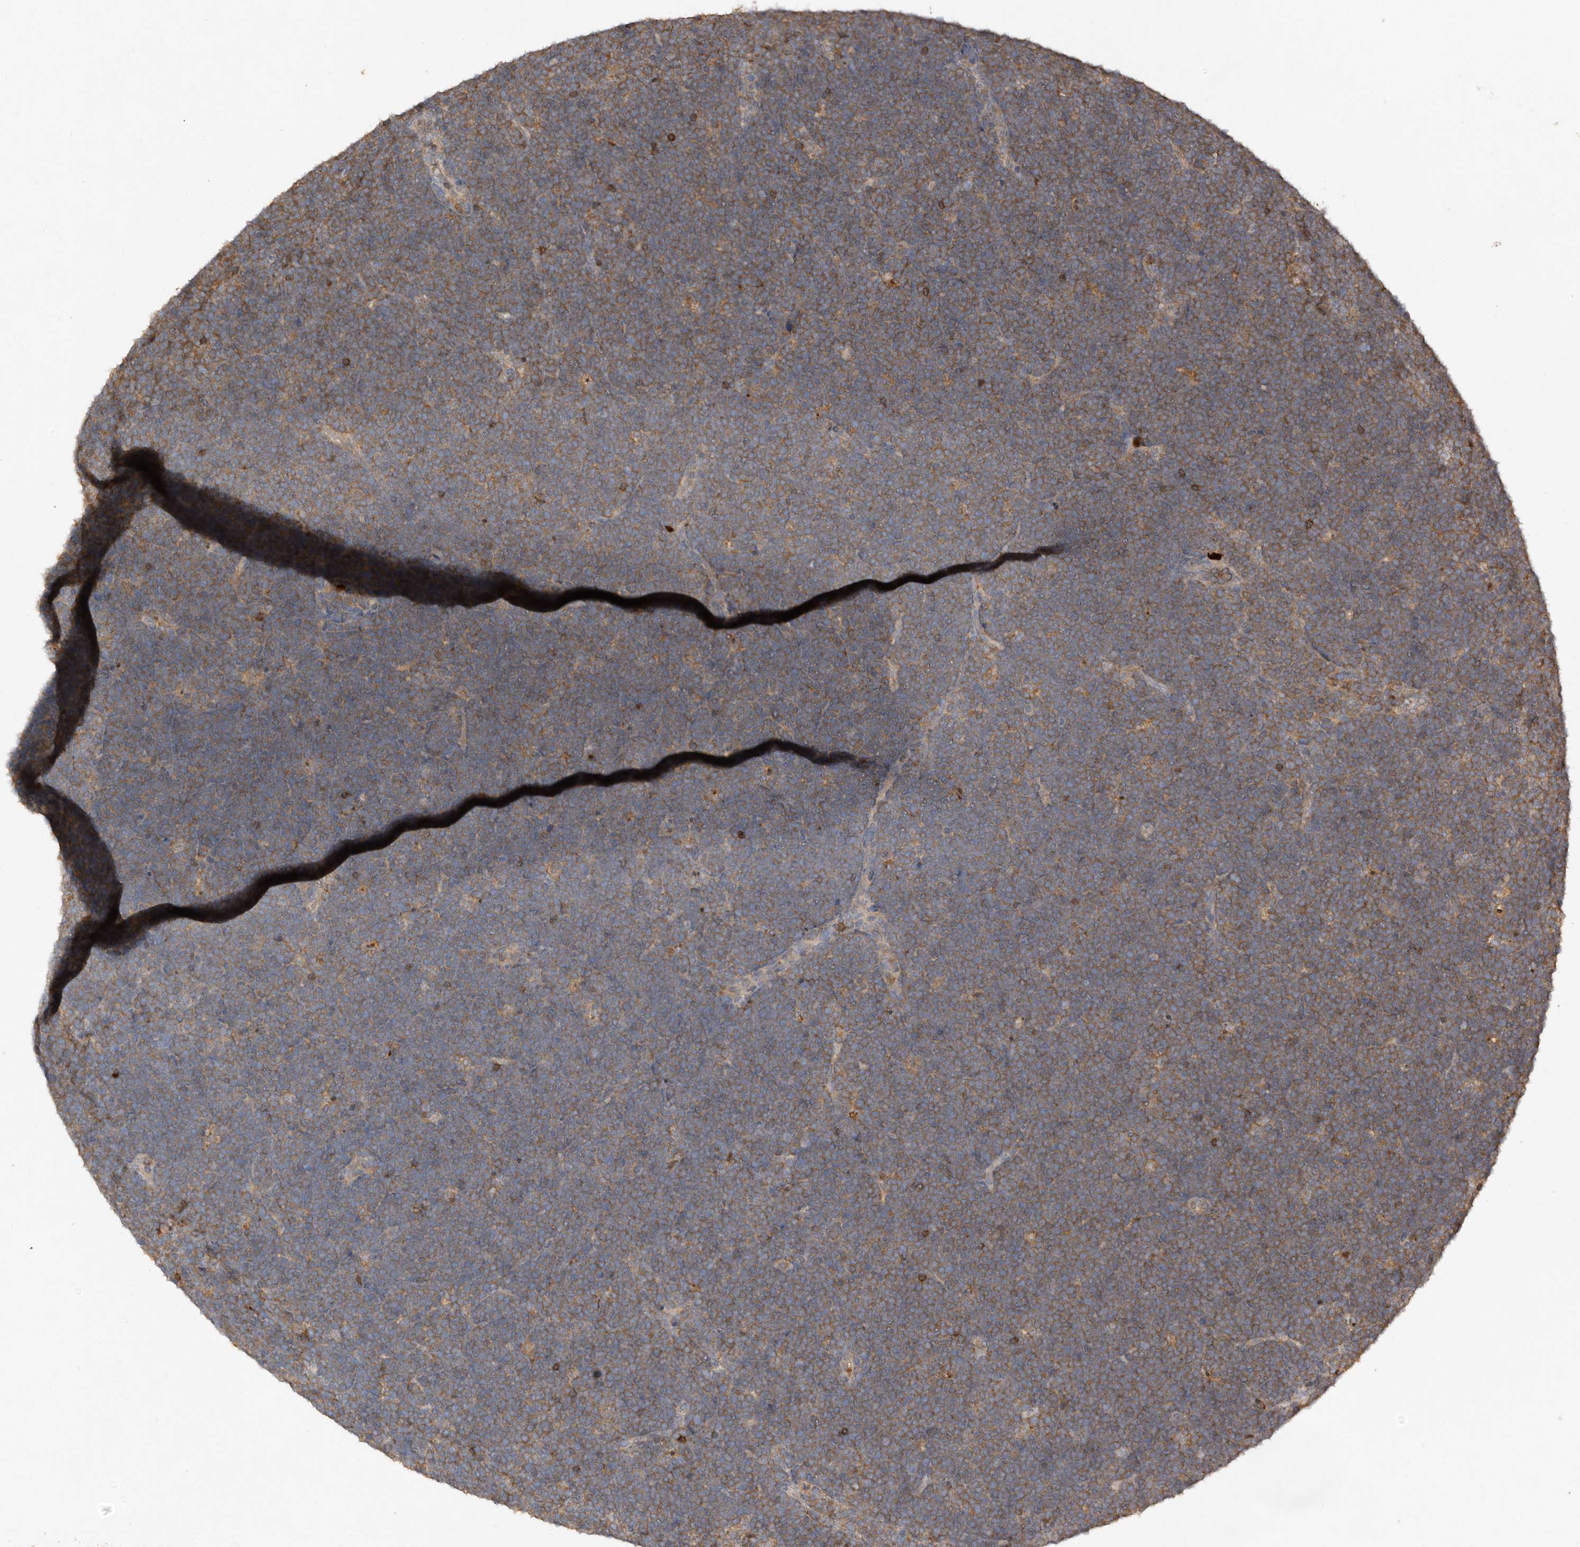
{"staining": {"intensity": "weak", "quantity": "<25%", "location": "cytoplasmic/membranous"}, "tissue": "lymphoma", "cell_type": "Tumor cells", "image_type": "cancer", "snomed": [{"axis": "morphology", "description": "Malignant lymphoma, non-Hodgkin's type, High grade"}, {"axis": "topography", "description": "Lymph node"}], "caption": "Human malignant lymphoma, non-Hodgkin's type (high-grade) stained for a protein using immunohistochemistry (IHC) shows no positivity in tumor cells.", "gene": "EDEM1", "patient": {"sex": "male", "age": 13}}